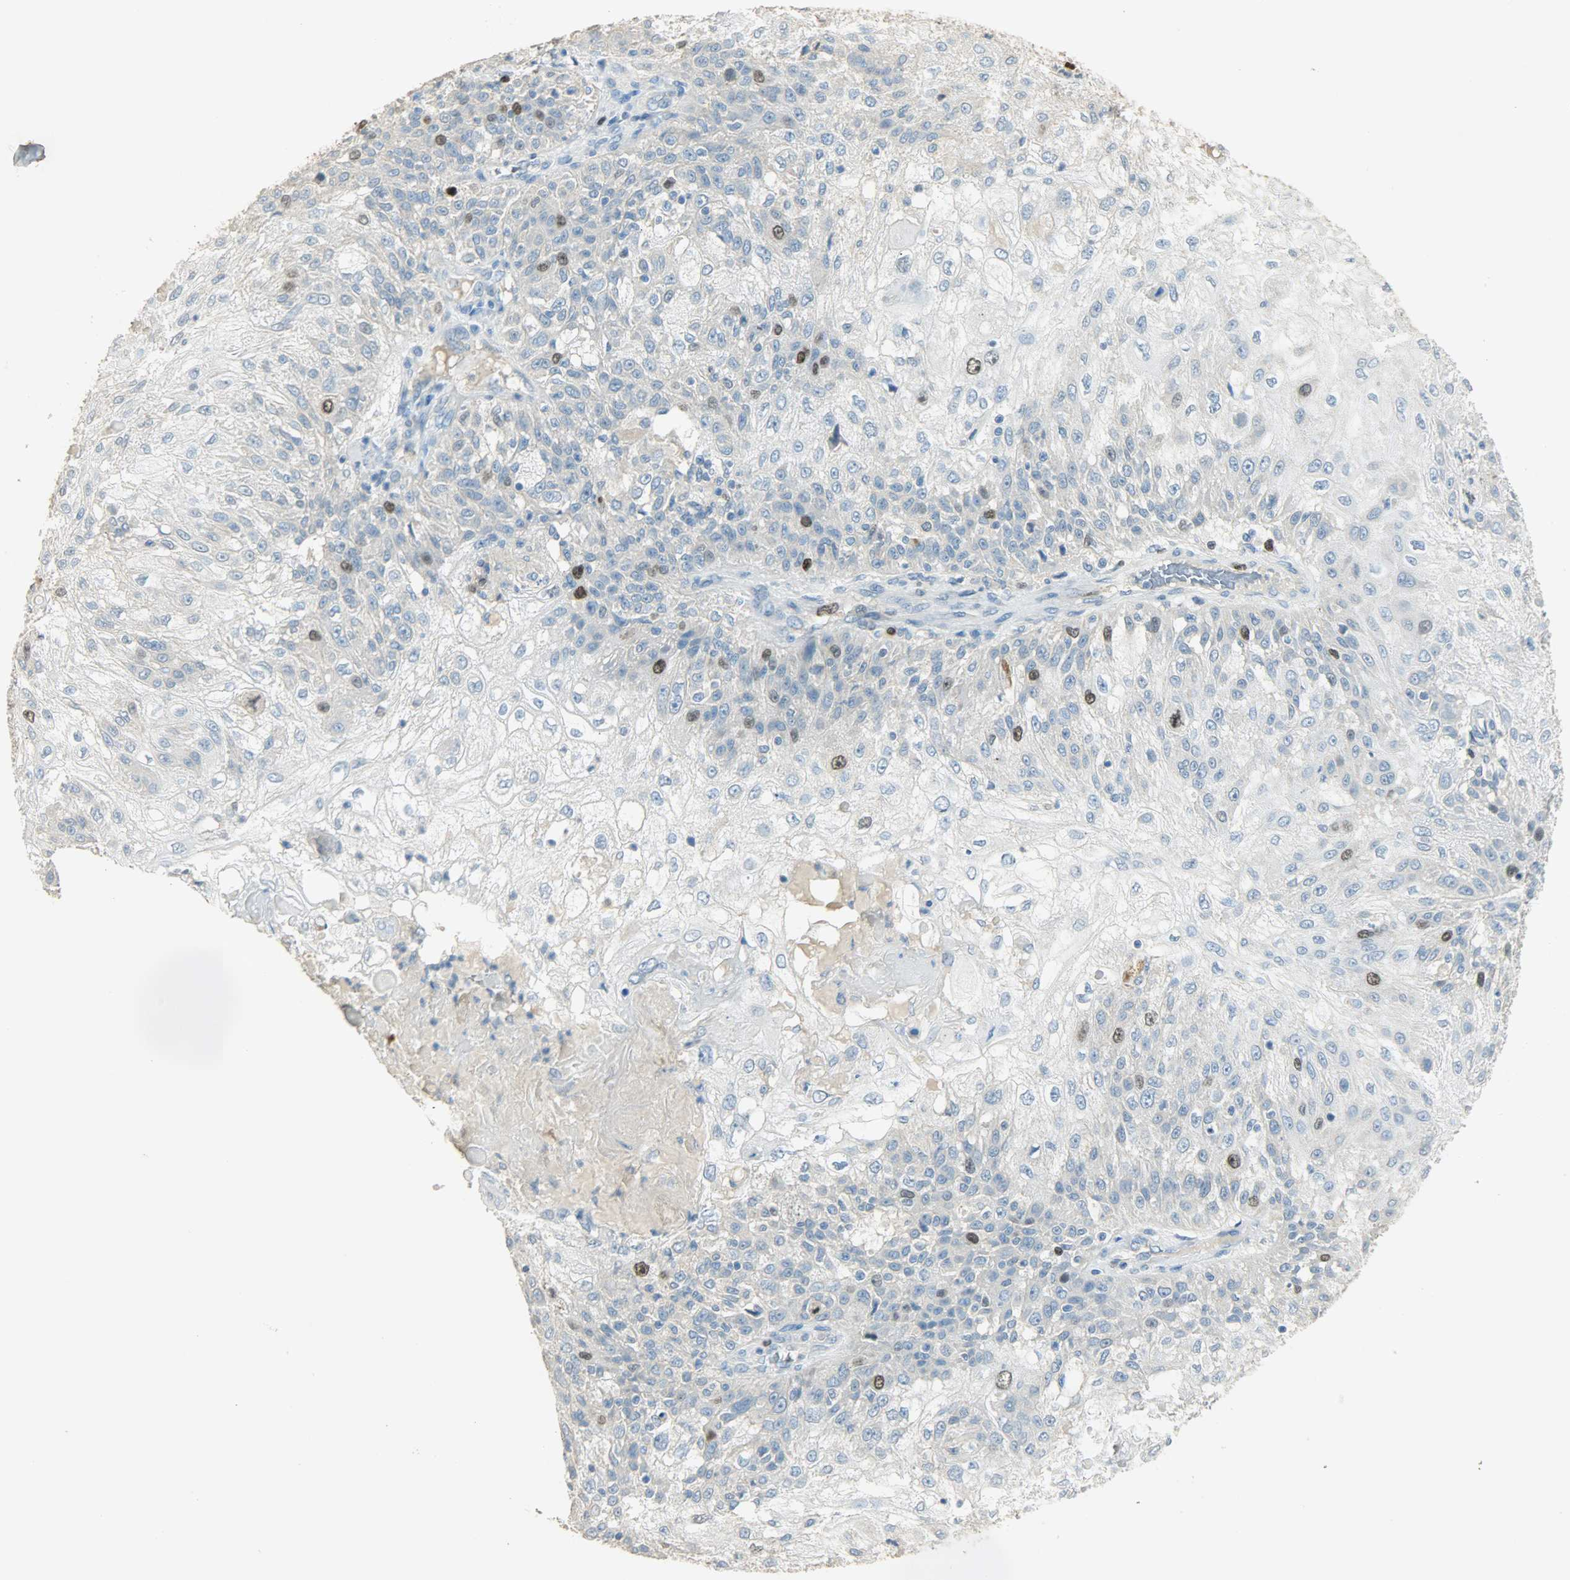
{"staining": {"intensity": "strong", "quantity": "<25%", "location": "nuclear"}, "tissue": "skin cancer", "cell_type": "Tumor cells", "image_type": "cancer", "snomed": [{"axis": "morphology", "description": "Normal tissue, NOS"}, {"axis": "morphology", "description": "Squamous cell carcinoma, NOS"}, {"axis": "topography", "description": "Skin"}], "caption": "Skin squamous cell carcinoma was stained to show a protein in brown. There is medium levels of strong nuclear expression in about <25% of tumor cells. The protein of interest is shown in brown color, while the nuclei are stained blue.", "gene": "TPX2", "patient": {"sex": "female", "age": 83}}